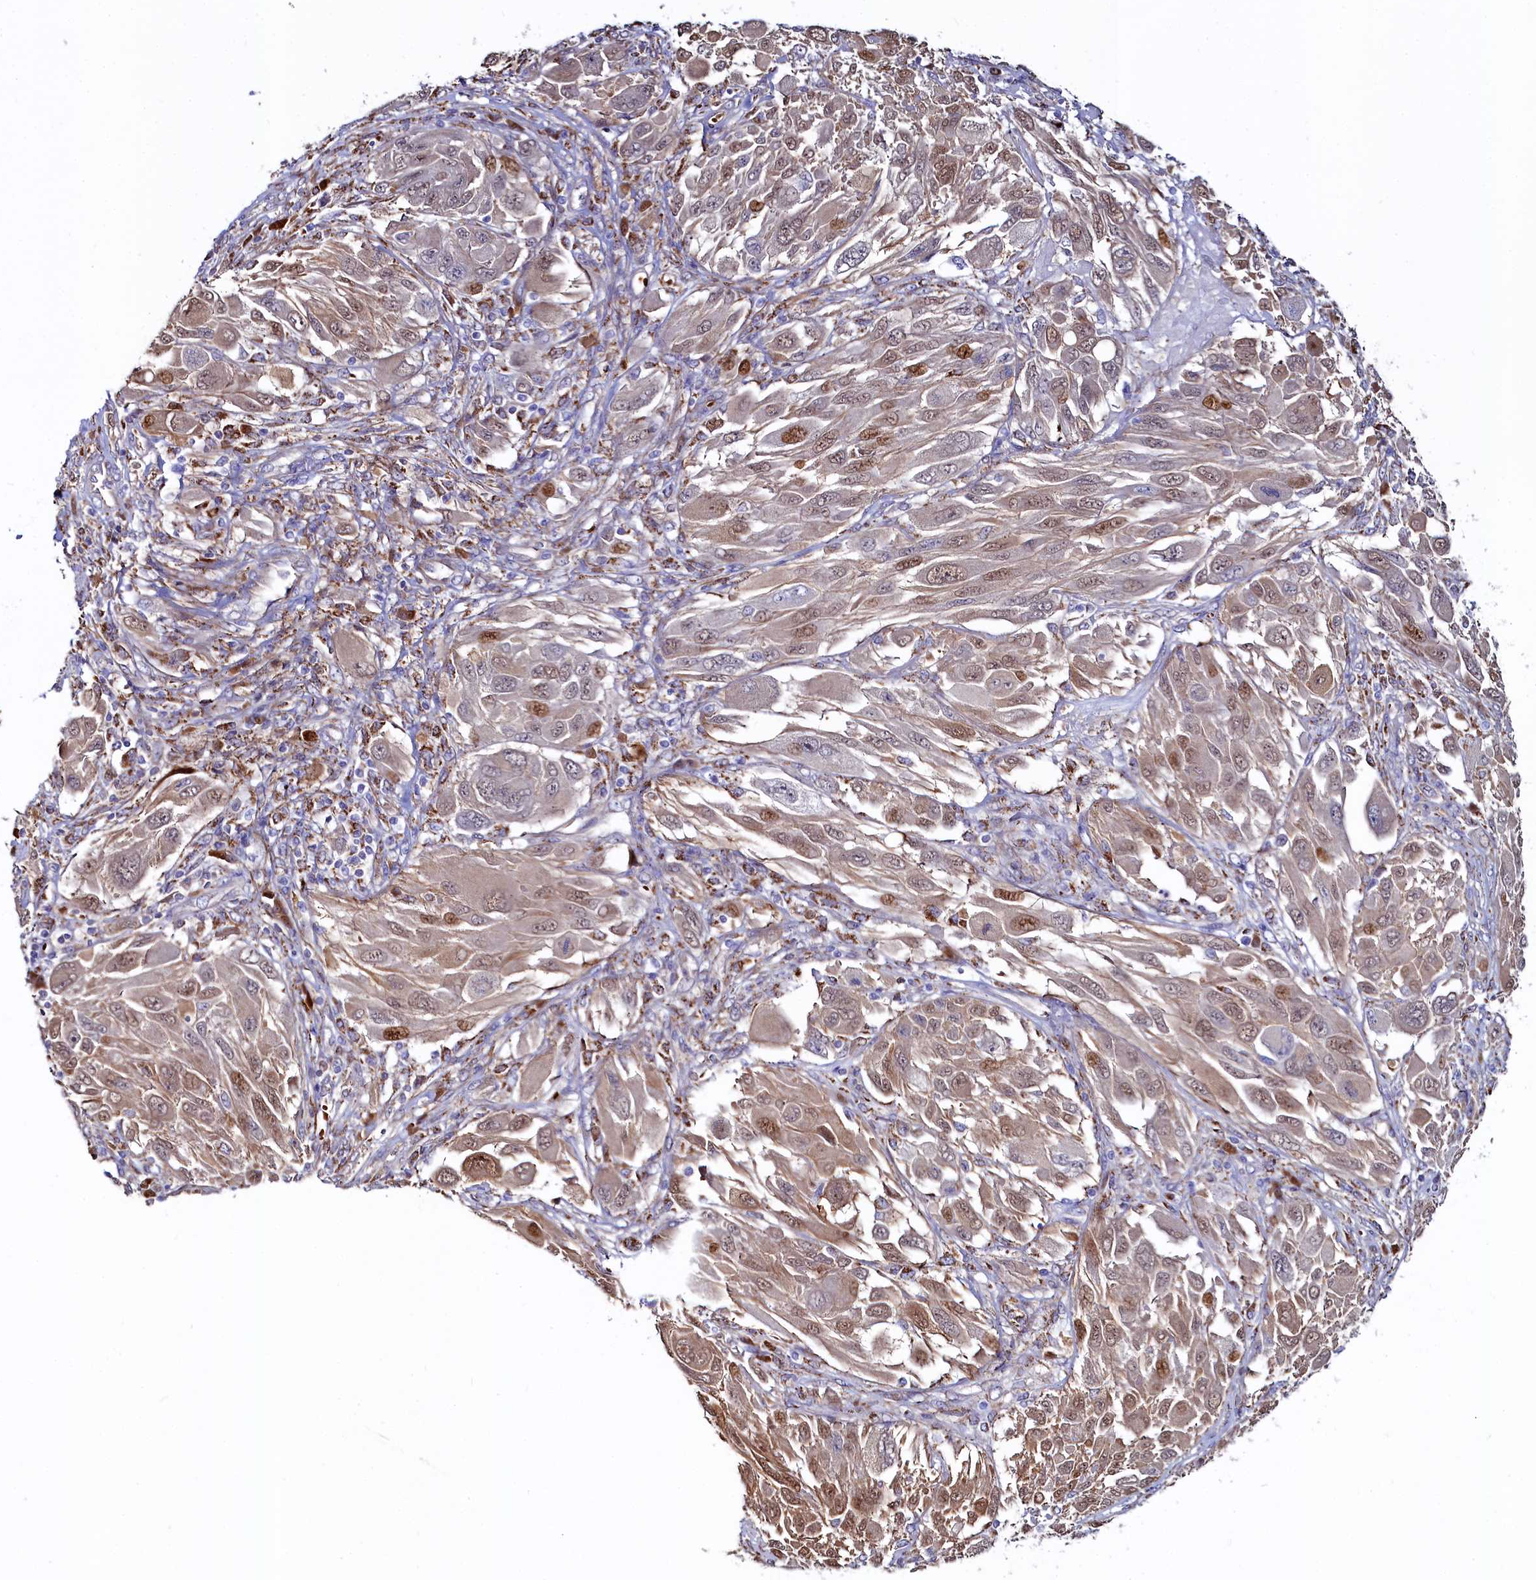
{"staining": {"intensity": "moderate", "quantity": "<25%", "location": "nuclear"}, "tissue": "melanoma", "cell_type": "Tumor cells", "image_type": "cancer", "snomed": [{"axis": "morphology", "description": "Malignant melanoma, NOS"}, {"axis": "topography", "description": "Skin"}], "caption": "Brown immunohistochemical staining in human malignant melanoma displays moderate nuclear positivity in approximately <25% of tumor cells. (IHC, brightfield microscopy, high magnification).", "gene": "ASTE1", "patient": {"sex": "female", "age": 91}}